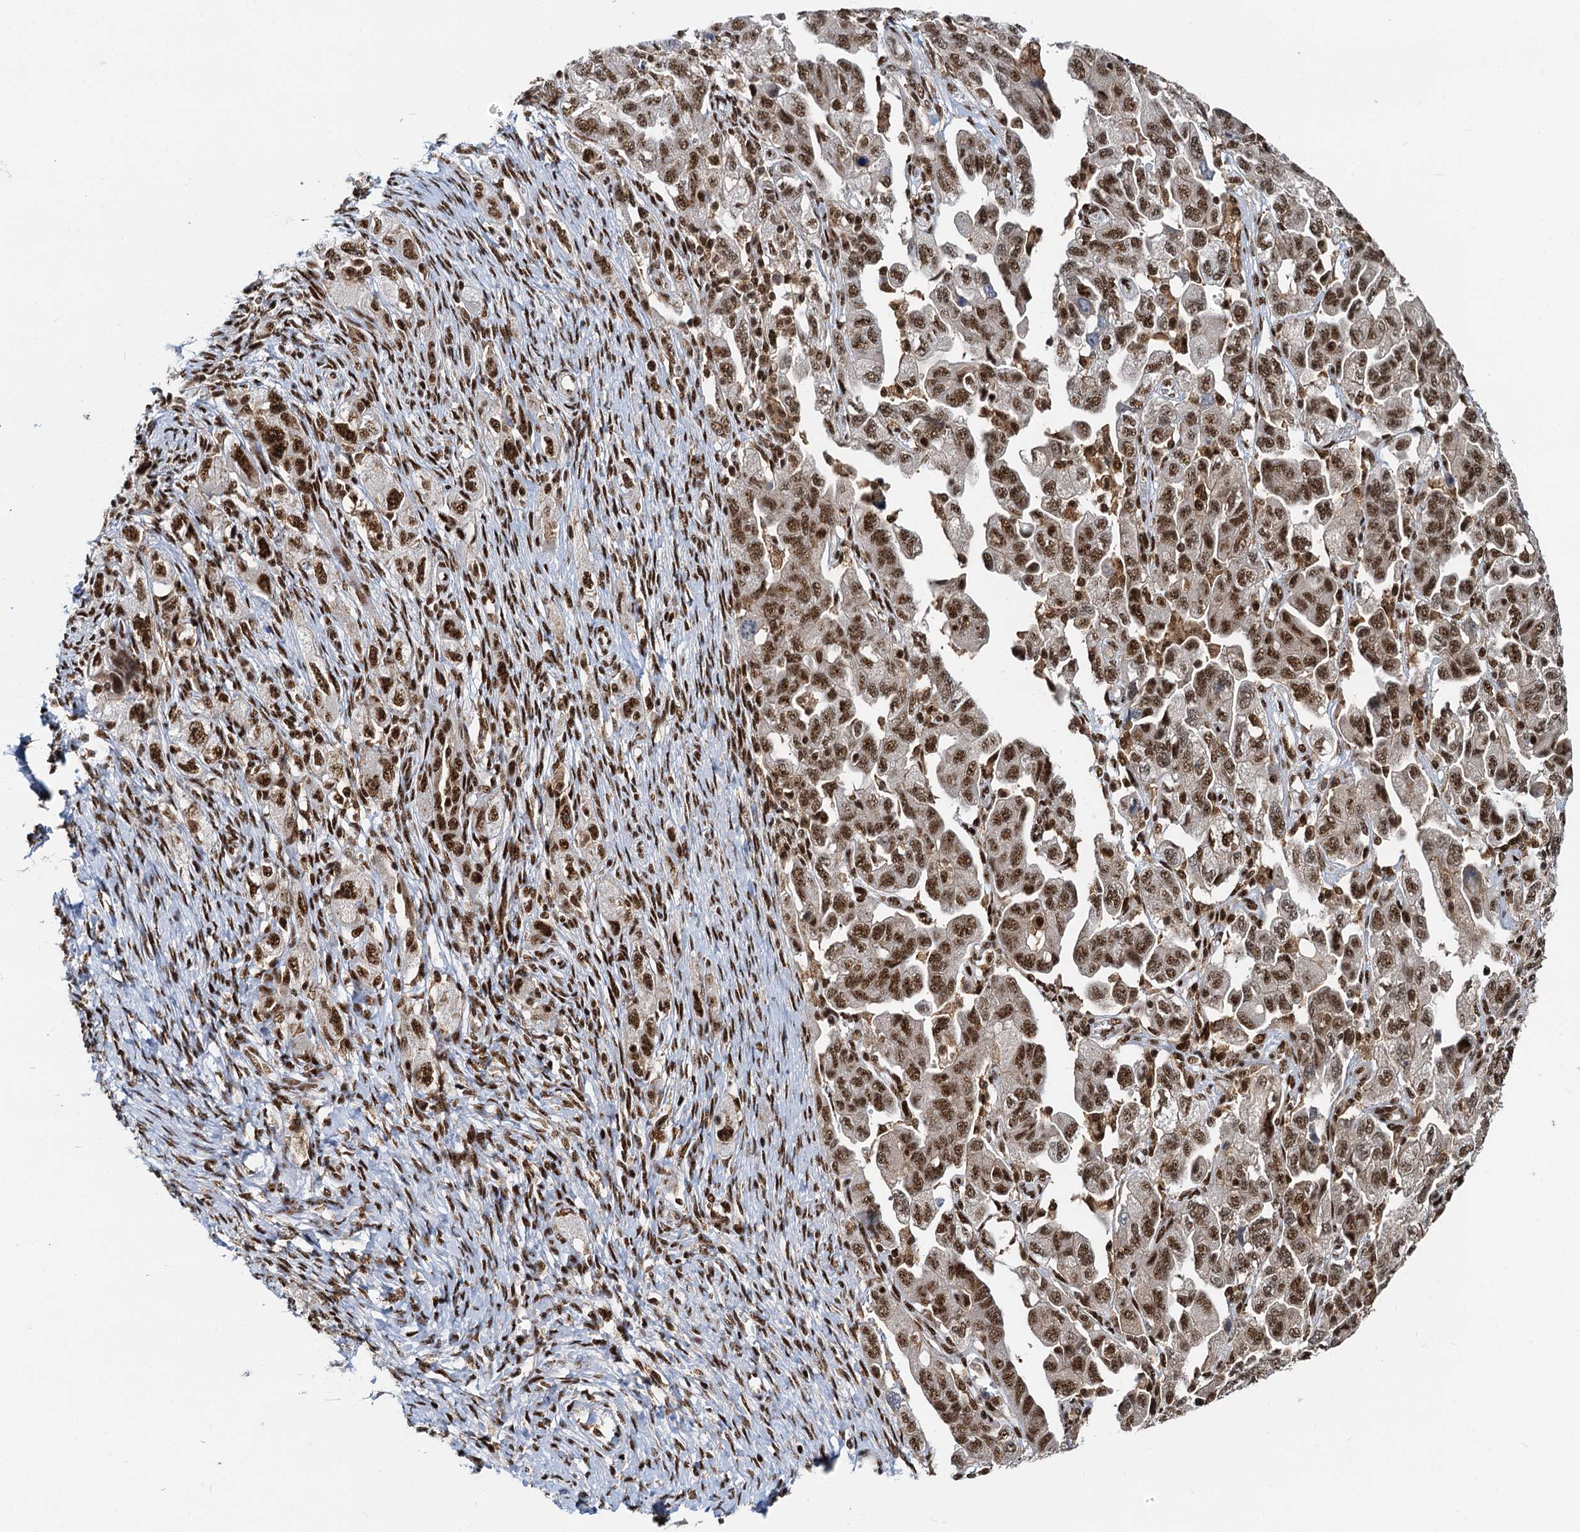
{"staining": {"intensity": "moderate", "quantity": ">75%", "location": "nuclear"}, "tissue": "ovarian cancer", "cell_type": "Tumor cells", "image_type": "cancer", "snomed": [{"axis": "morphology", "description": "Carcinoma, NOS"}, {"axis": "morphology", "description": "Cystadenocarcinoma, serous, NOS"}, {"axis": "topography", "description": "Ovary"}], "caption": "The photomicrograph reveals a brown stain indicating the presence of a protein in the nuclear of tumor cells in ovarian cancer (carcinoma).", "gene": "RBM26", "patient": {"sex": "female", "age": 69}}